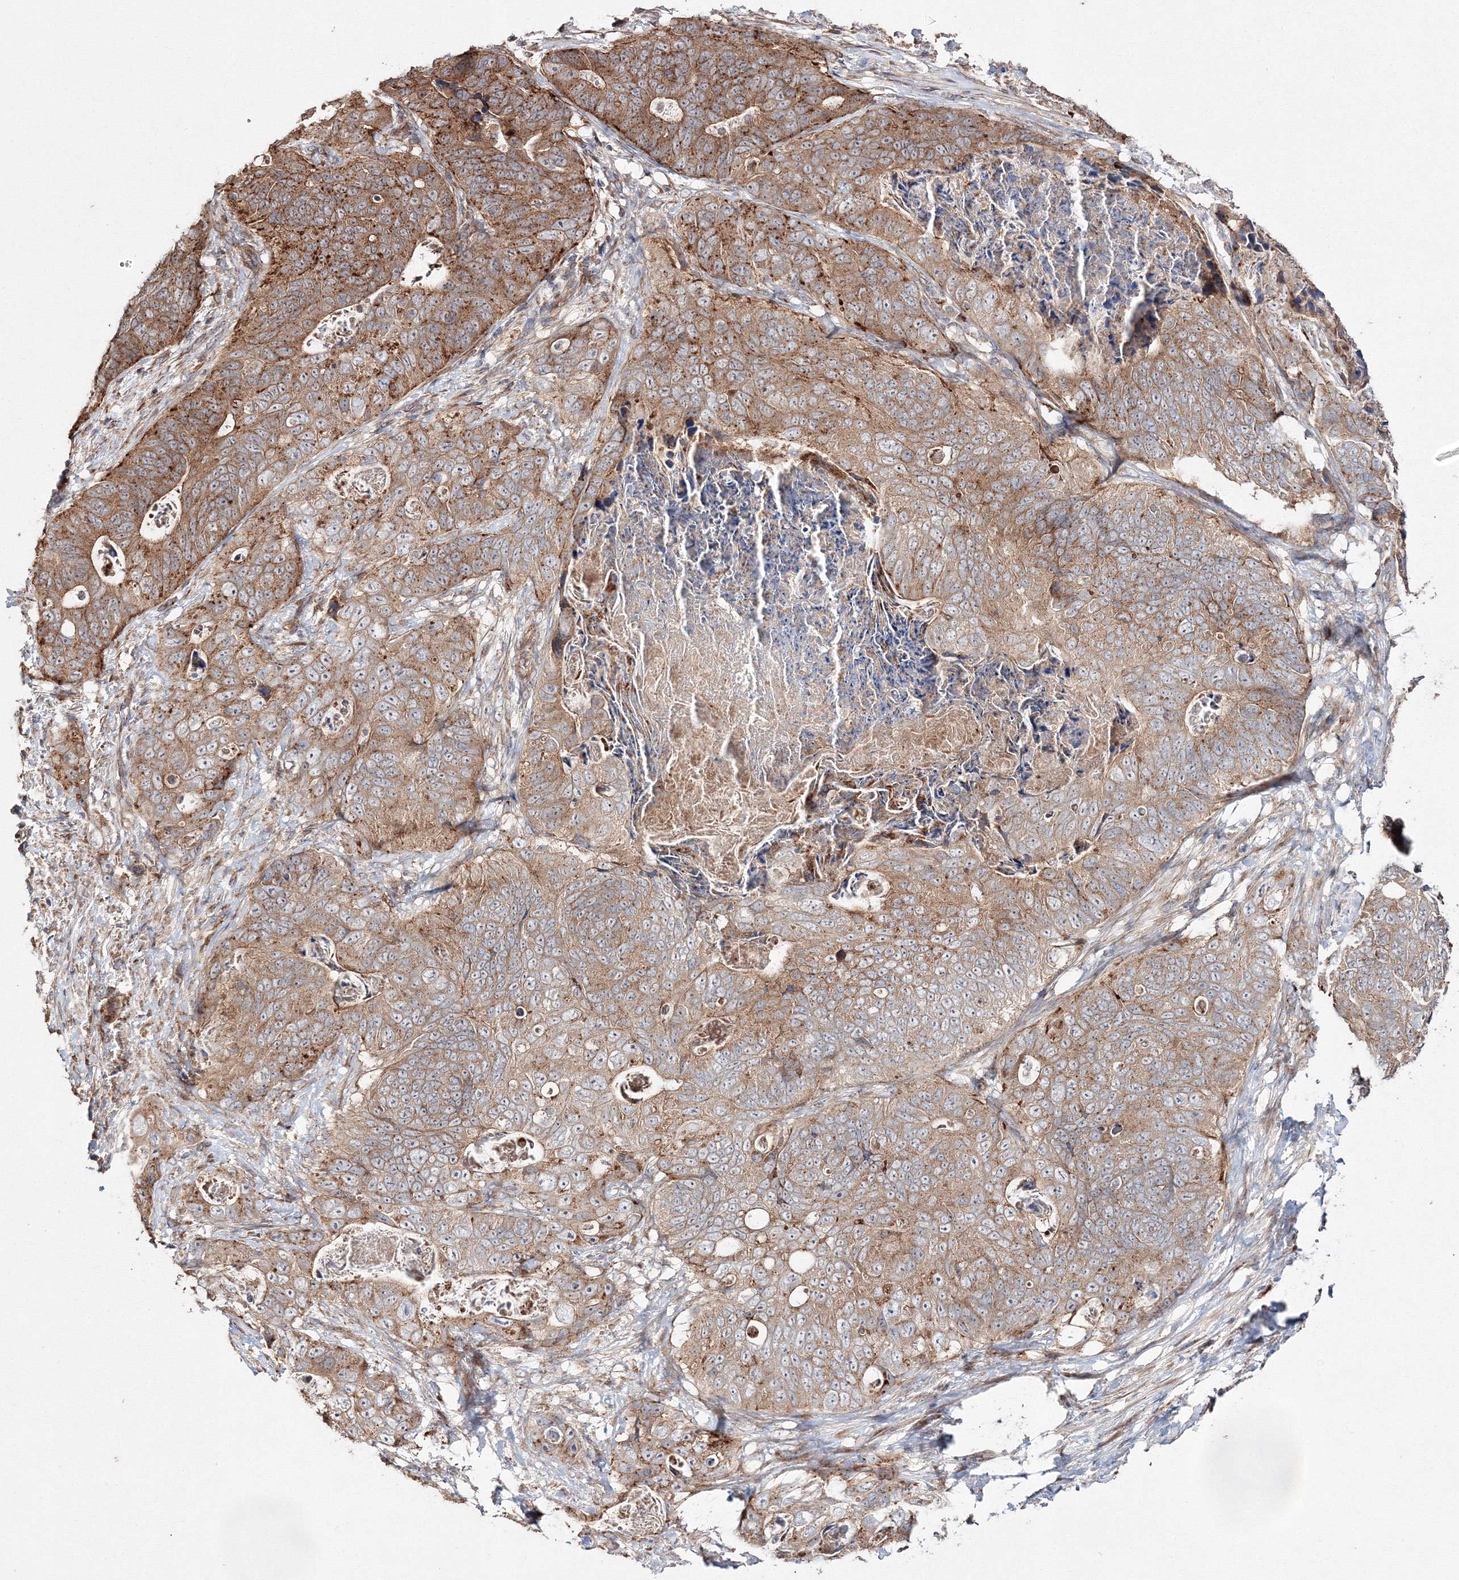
{"staining": {"intensity": "moderate", "quantity": ">75%", "location": "cytoplasmic/membranous"}, "tissue": "stomach cancer", "cell_type": "Tumor cells", "image_type": "cancer", "snomed": [{"axis": "morphology", "description": "Normal tissue, NOS"}, {"axis": "morphology", "description": "Adenocarcinoma, NOS"}, {"axis": "topography", "description": "Stomach"}], "caption": "Immunohistochemical staining of human stomach cancer exhibits medium levels of moderate cytoplasmic/membranous protein positivity in approximately >75% of tumor cells.", "gene": "DDO", "patient": {"sex": "female", "age": 89}}